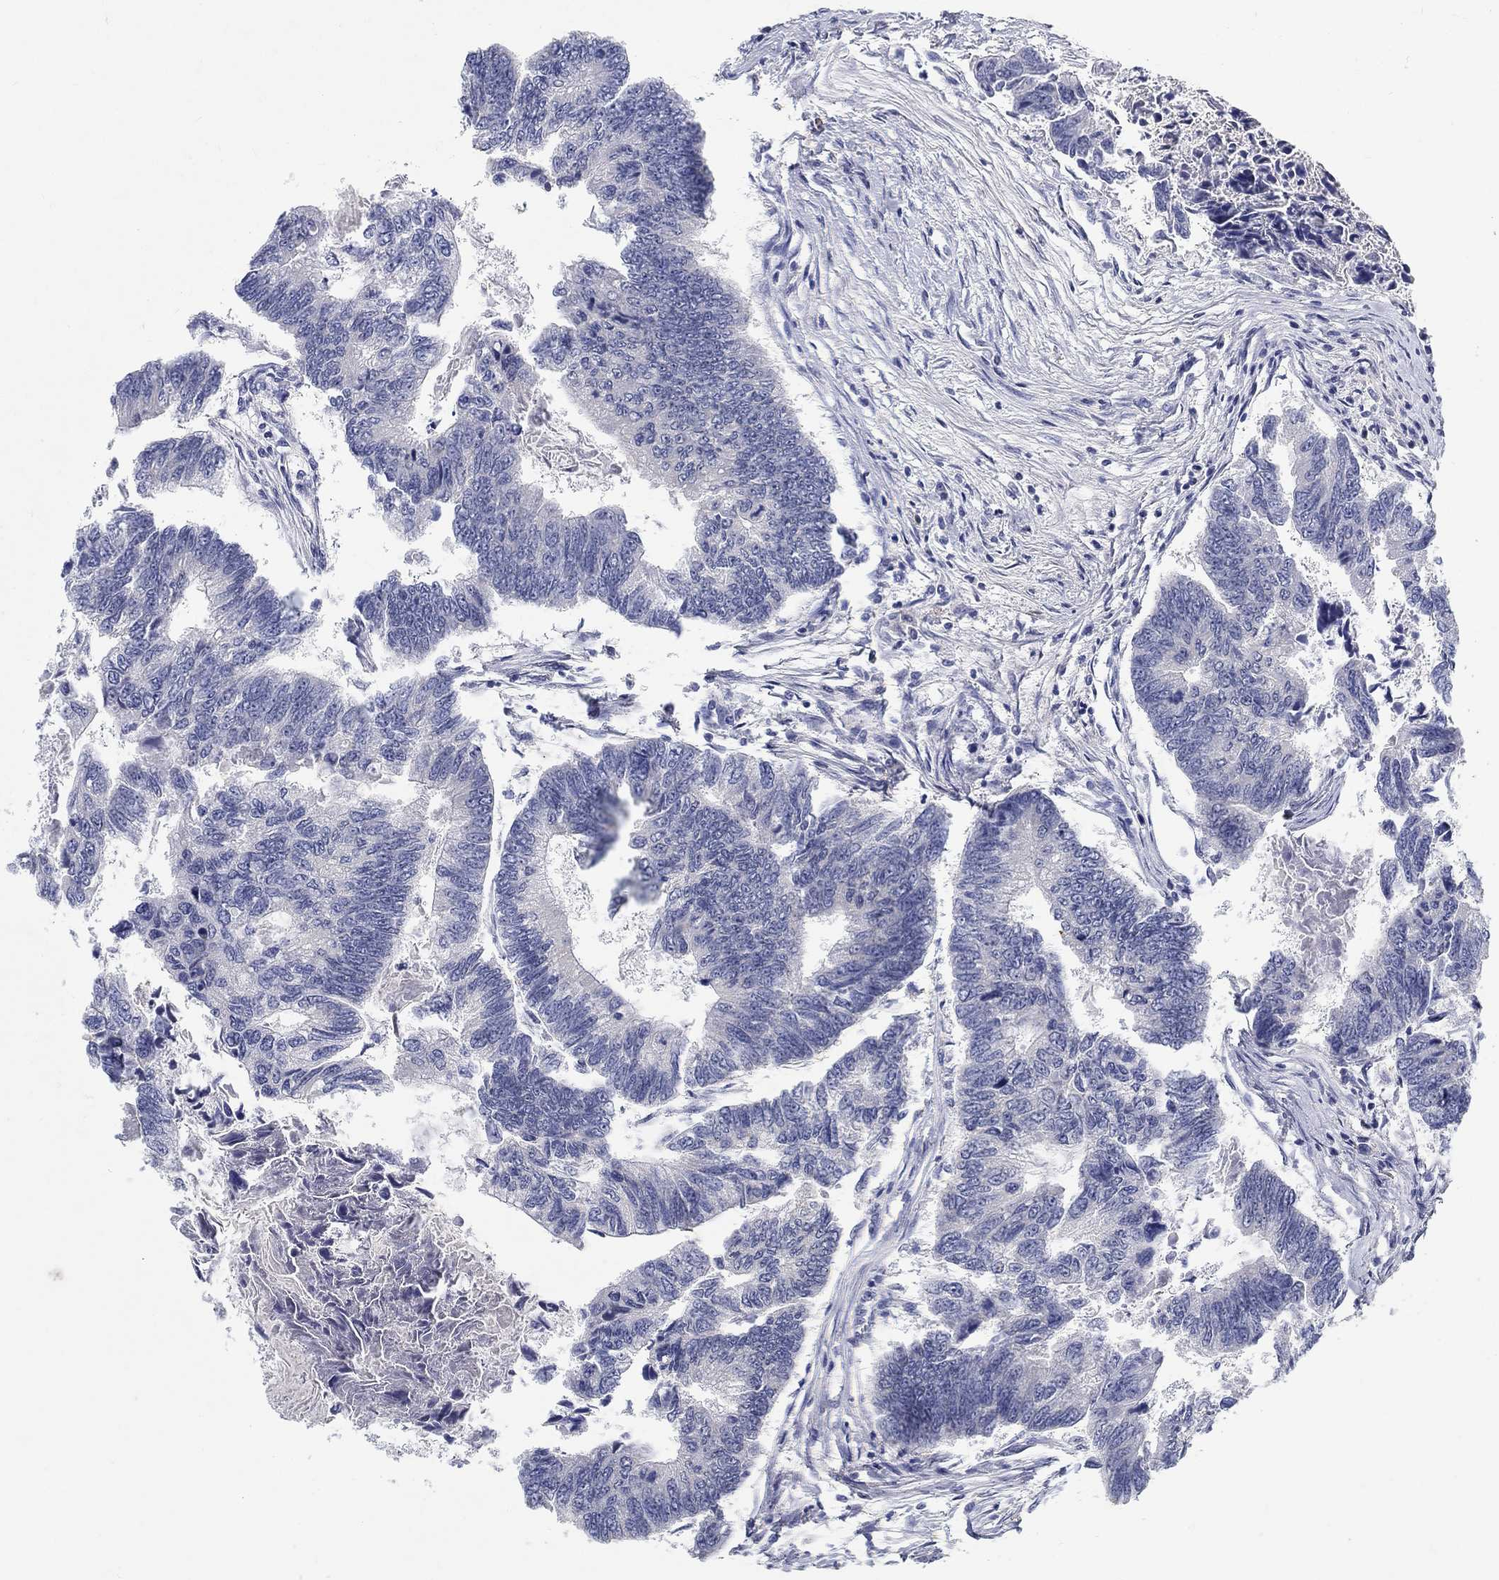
{"staining": {"intensity": "negative", "quantity": "none", "location": "none"}, "tissue": "colorectal cancer", "cell_type": "Tumor cells", "image_type": "cancer", "snomed": [{"axis": "morphology", "description": "Adenocarcinoma, NOS"}, {"axis": "topography", "description": "Colon"}], "caption": "Immunohistochemistry (IHC) image of adenocarcinoma (colorectal) stained for a protein (brown), which reveals no positivity in tumor cells.", "gene": "PROZ", "patient": {"sex": "female", "age": 65}}